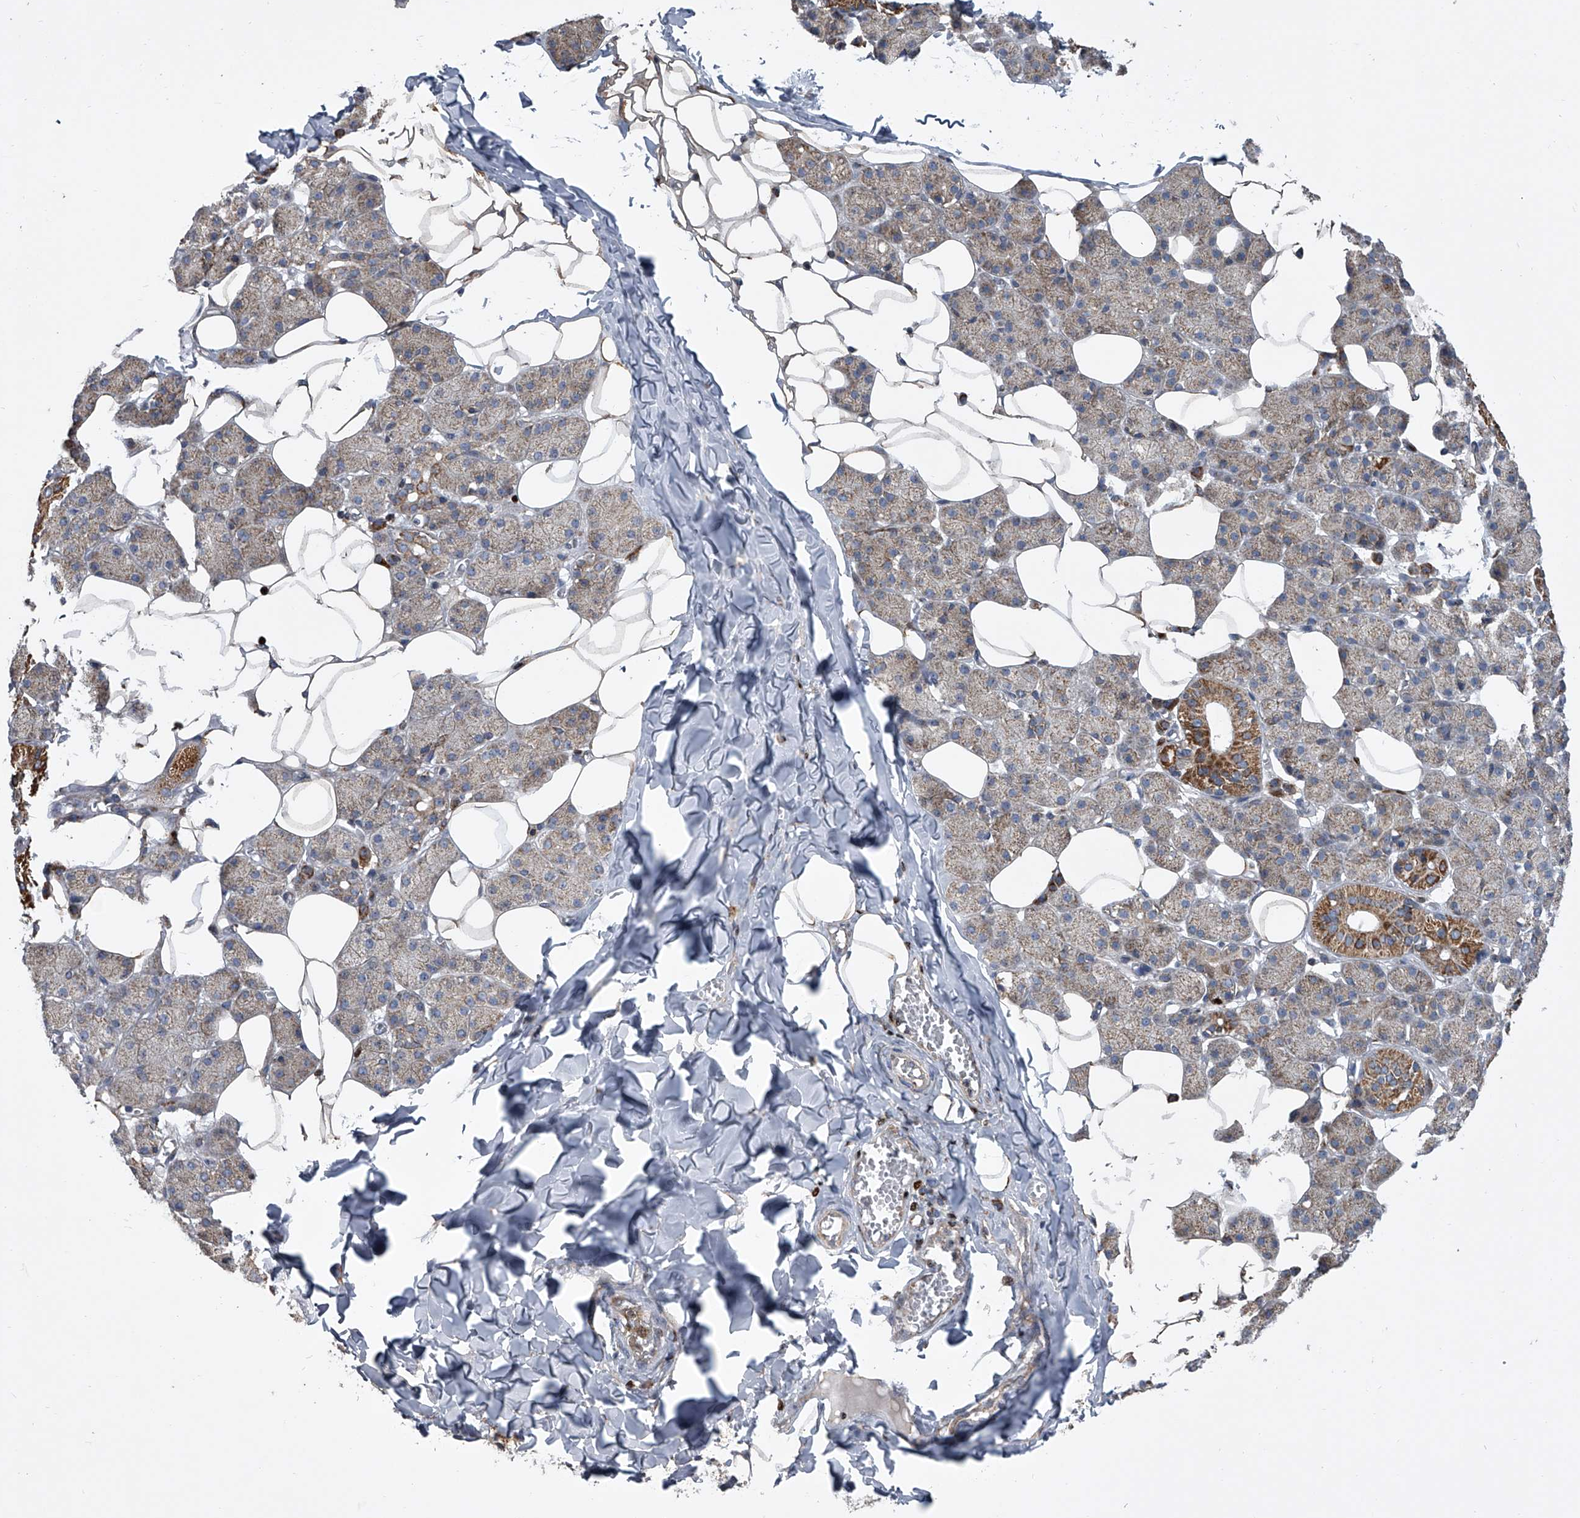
{"staining": {"intensity": "strong", "quantity": "<25%", "location": "cytoplasmic/membranous"}, "tissue": "salivary gland", "cell_type": "Glandular cells", "image_type": "normal", "snomed": [{"axis": "morphology", "description": "Normal tissue, NOS"}, {"axis": "topography", "description": "Salivary gland"}], "caption": "The image exhibits a brown stain indicating the presence of a protein in the cytoplasmic/membranous of glandular cells in salivary gland. The protein of interest is shown in brown color, while the nuclei are stained blue.", "gene": "STRADA", "patient": {"sex": "female", "age": 33}}